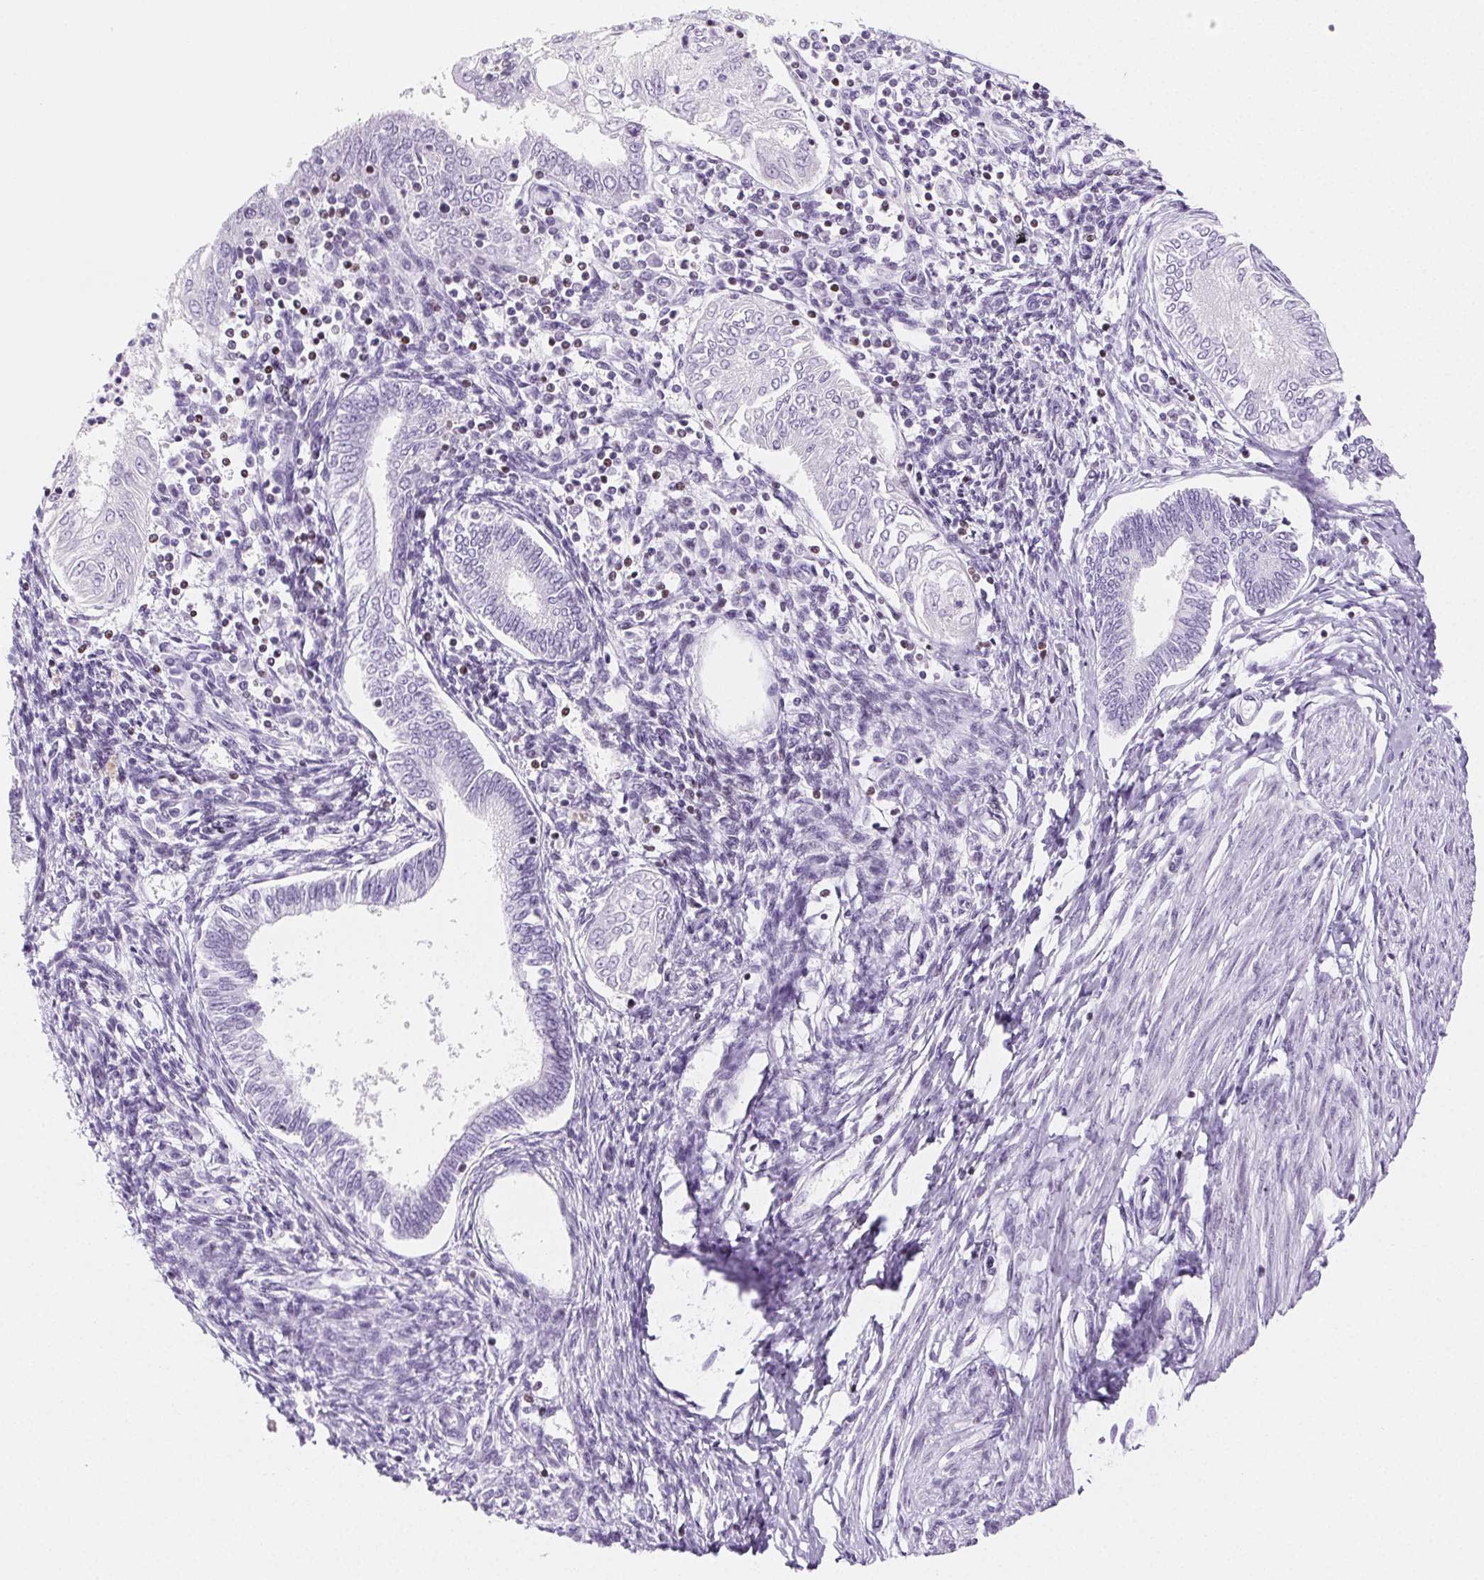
{"staining": {"intensity": "negative", "quantity": "none", "location": "none"}, "tissue": "endometrial cancer", "cell_type": "Tumor cells", "image_type": "cancer", "snomed": [{"axis": "morphology", "description": "Adenocarcinoma, NOS"}, {"axis": "topography", "description": "Endometrium"}], "caption": "Human endometrial adenocarcinoma stained for a protein using immunohistochemistry (IHC) exhibits no positivity in tumor cells.", "gene": "BEND2", "patient": {"sex": "female", "age": 68}}